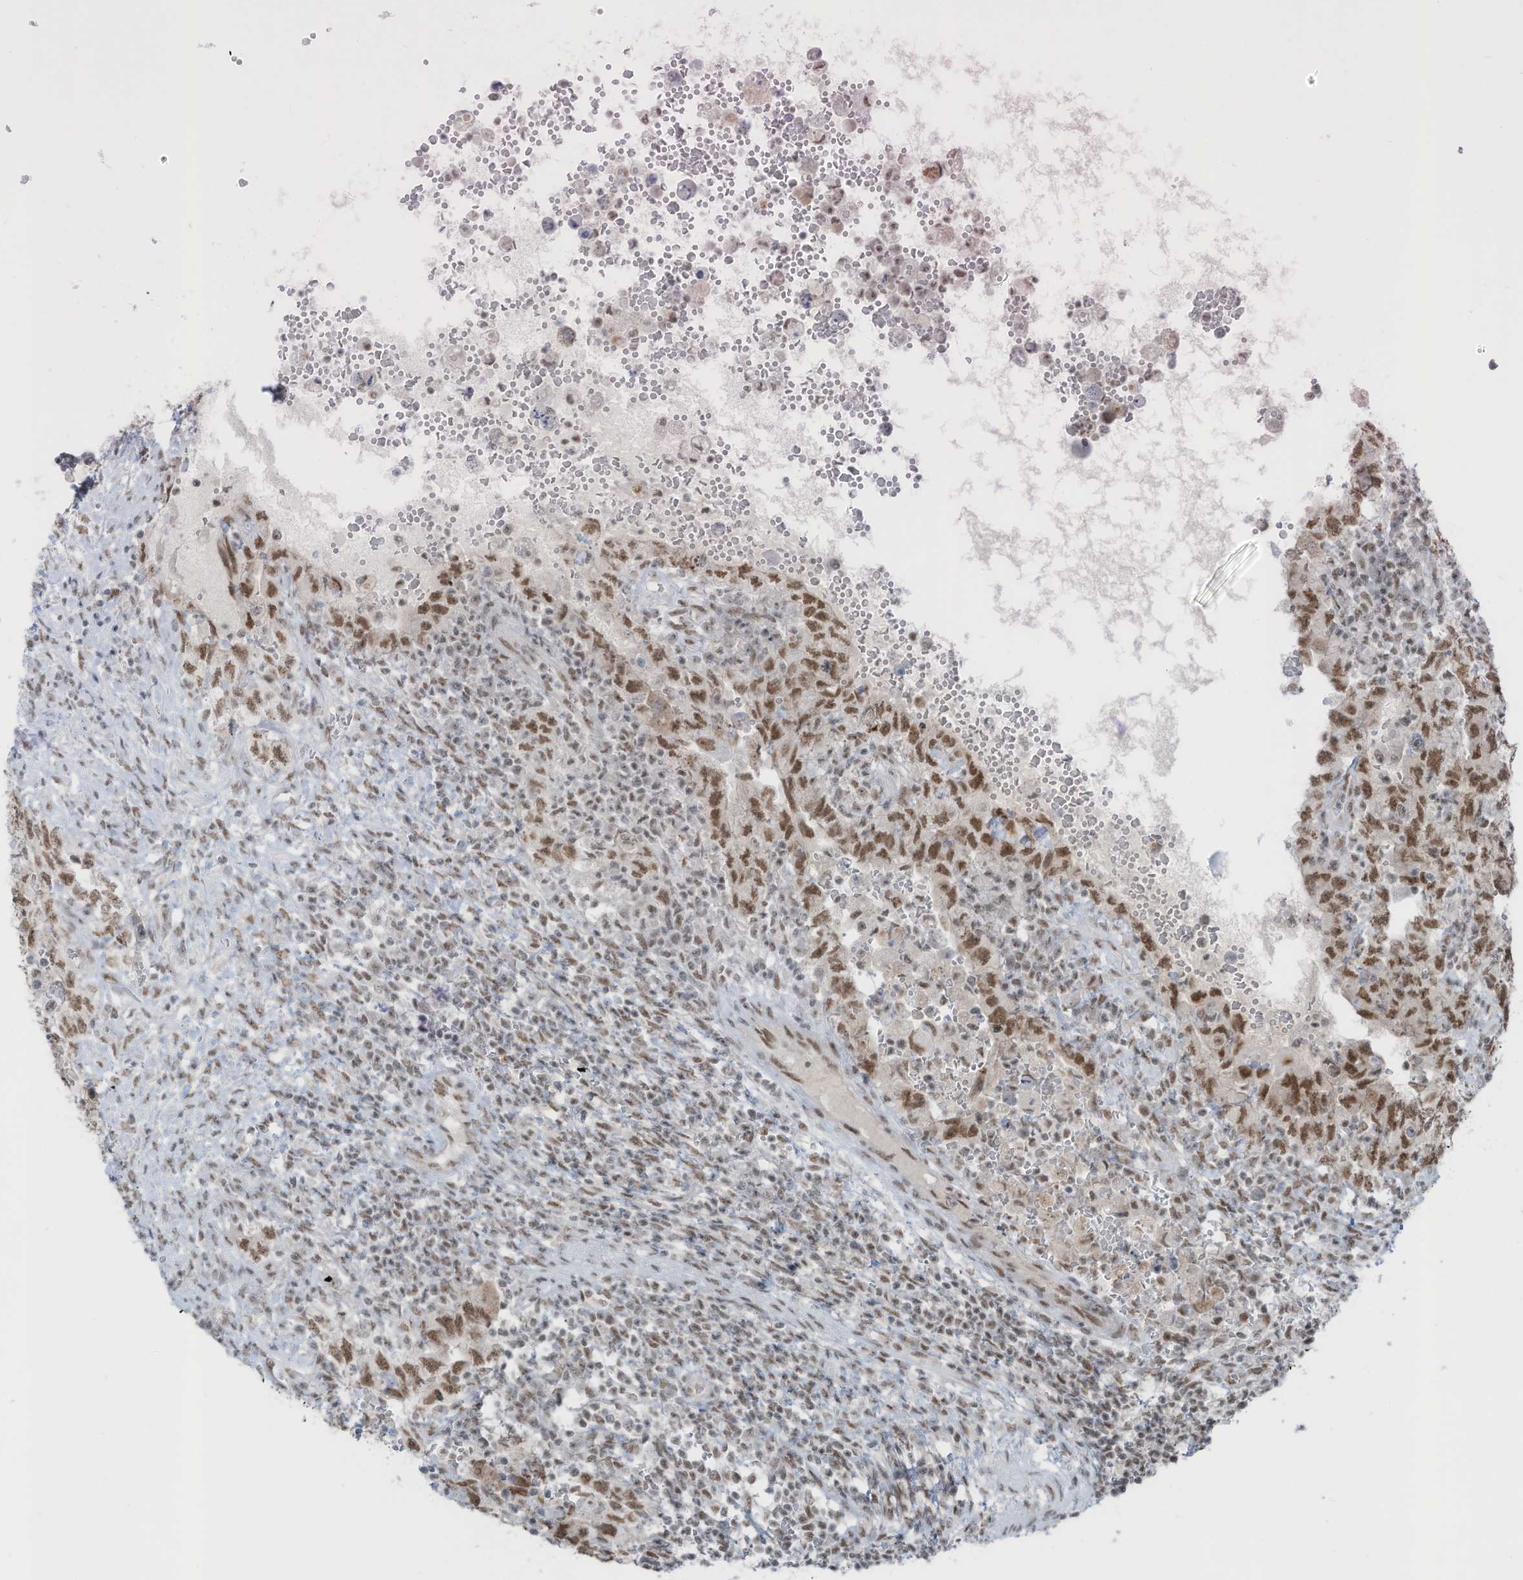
{"staining": {"intensity": "moderate", "quantity": ">75%", "location": "nuclear"}, "tissue": "testis cancer", "cell_type": "Tumor cells", "image_type": "cancer", "snomed": [{"axis": "morphology", "description": "Carcinoma, Embryonal, NOS"}, {"axis": "topography", "description": "Testis"}], "caption": "Immunohistochemical staining of human embryonal carcinoma (testis) displays medium levels of moderate nuclear protein positivity in approximately >75% of tumor cells.", "gene": "WRNIP1", "patient": {"sex": "male", "age": 26}}